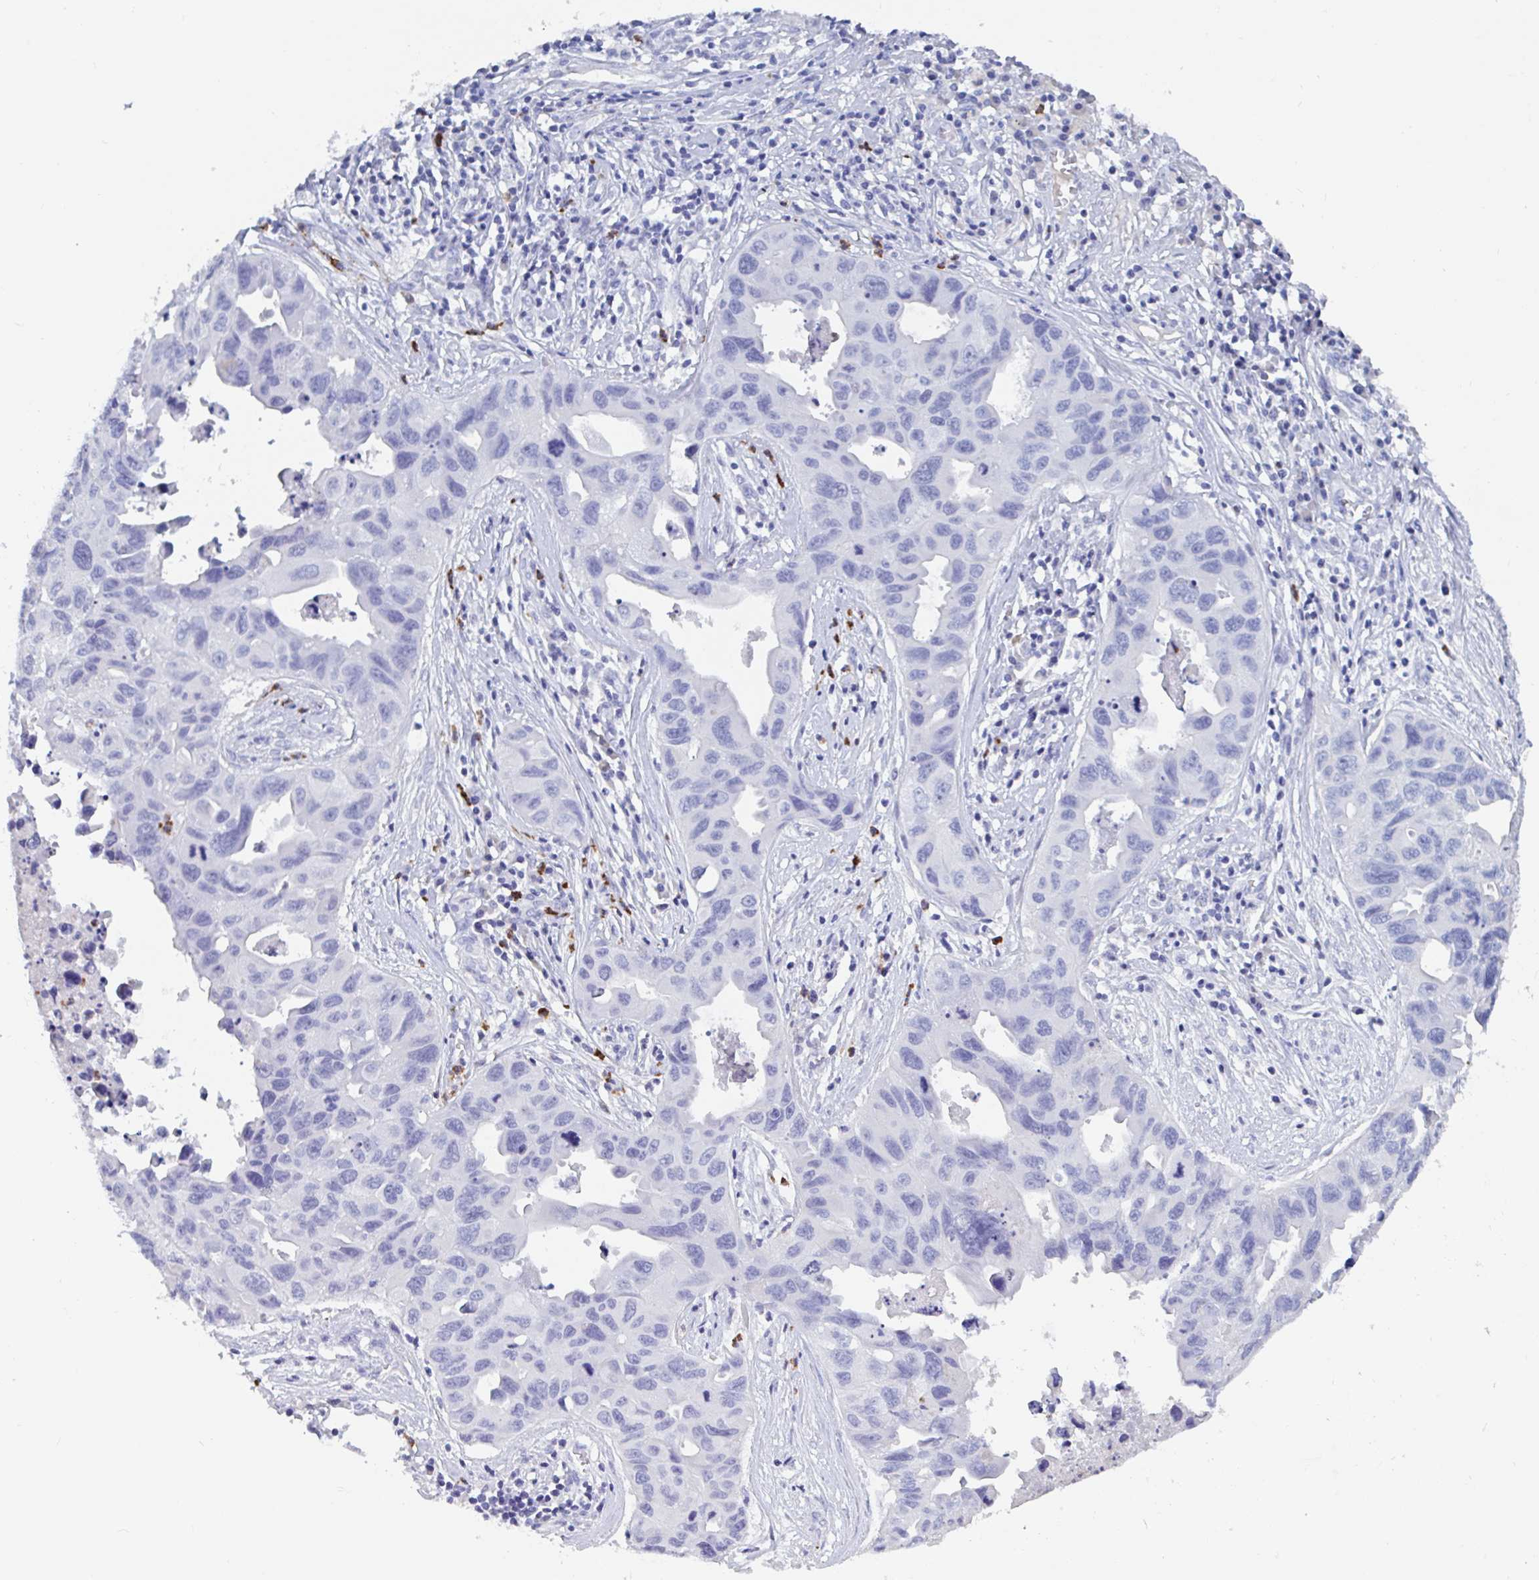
{"staining": {"intensity": "negative", "quantity": "none", "location": "none"}, "tissue": "lung cancer", "cell_type": "Tumor cells", "image_type": "cancer", "snomed": [{"axis": "morphology", "description": "Adenocarcinoma, NOS"}, {"axis": "topography", "description": "Lymph node"}, {"axis": "topography", "description": "Lung"}], "caption": "A micrograph of human lung cancer is negative for staining in tumor cells. (DAB (3,3'-diaminobenzidine) IHC with hematoxylin counter stain).", "gene": "ZNHIT2", "patient": {"sex": "male", "age": 64}}